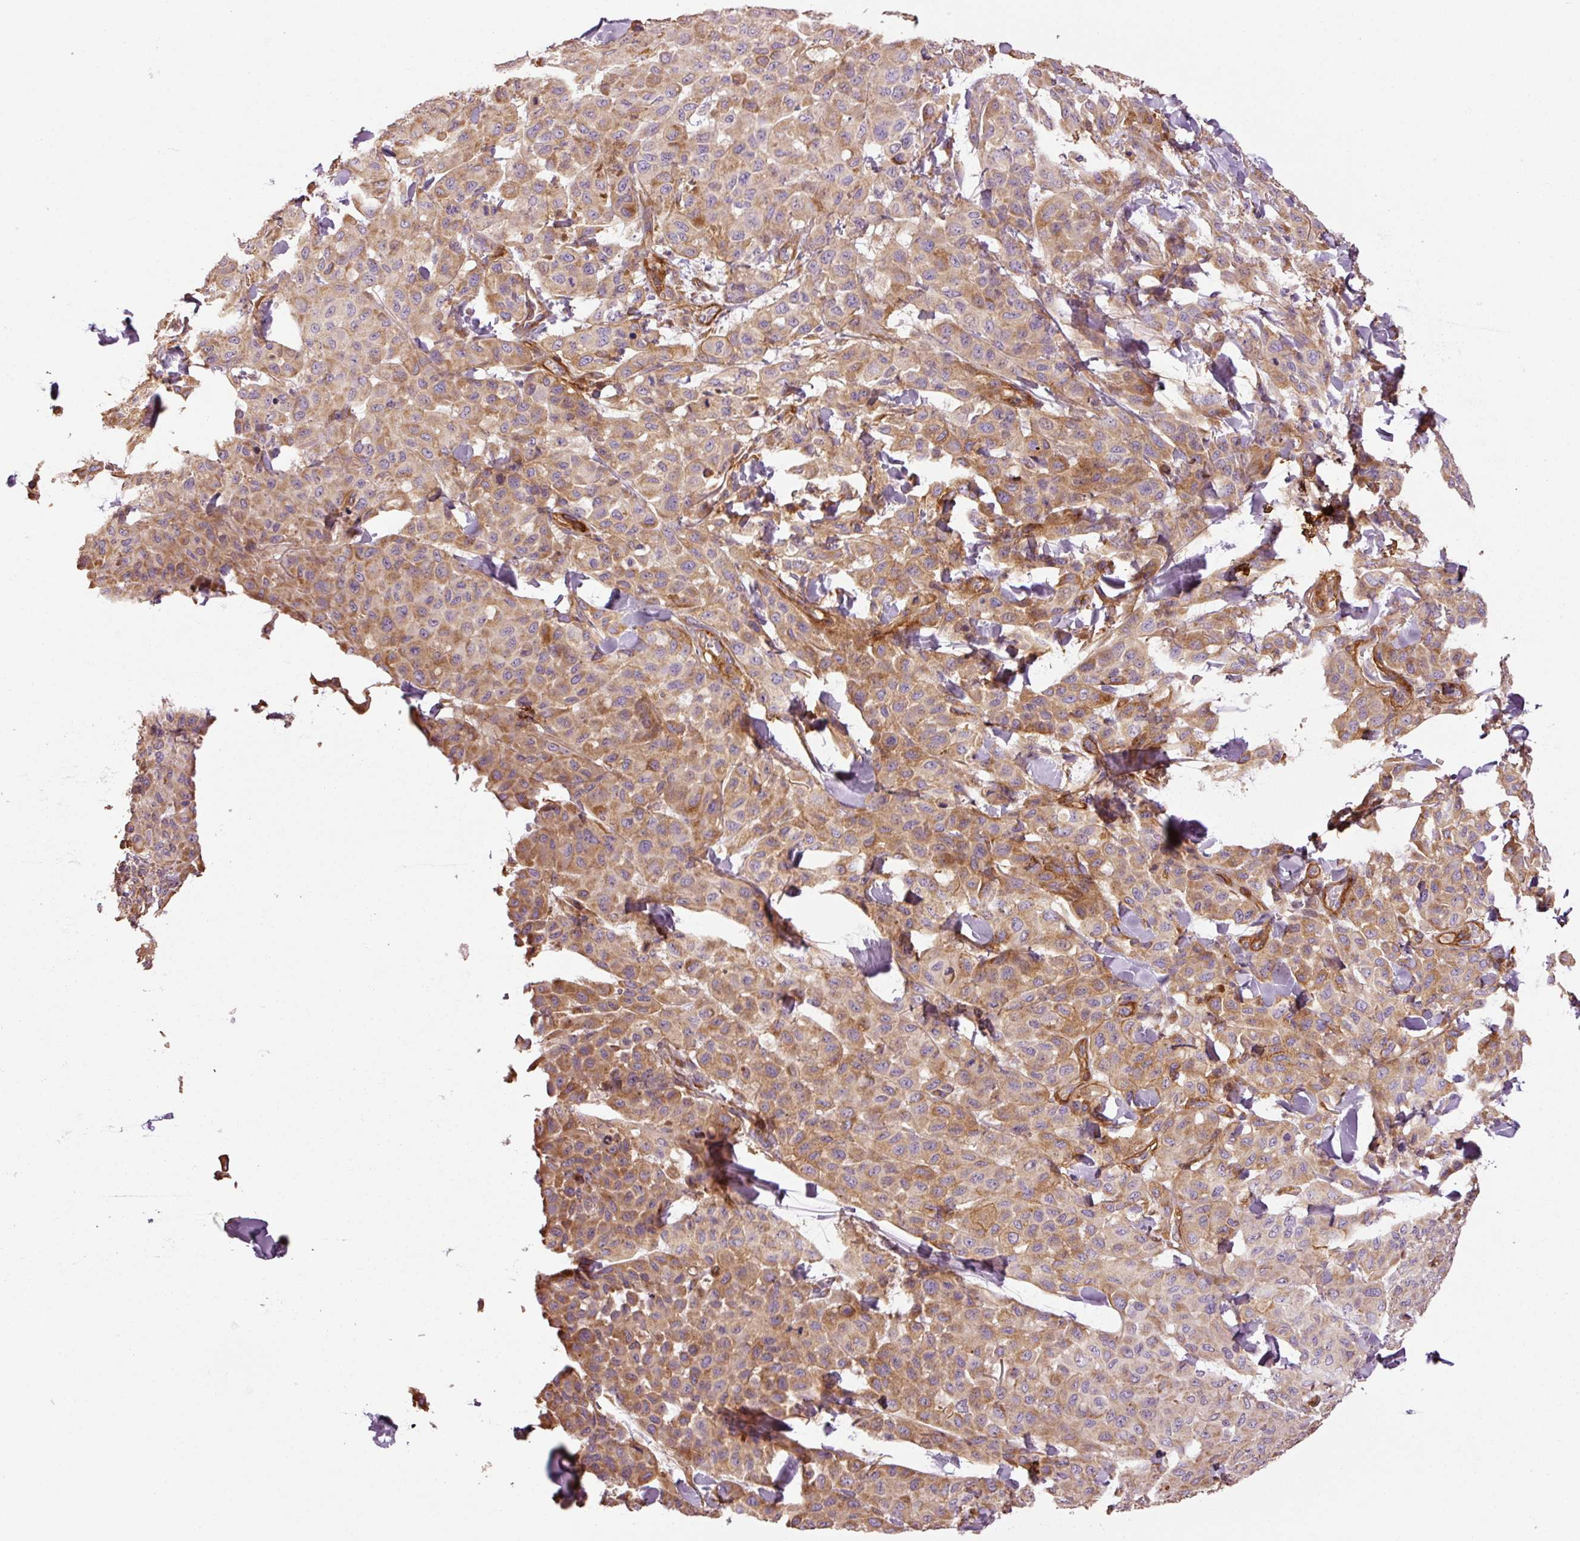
{"staining": {"intensity": "moderate", "quantity": ">75%", "location": "cytoplasmic/membranous"}, "tissue": "melanoma", "cell_type": "Tumor cells", "image_type": "cancer", "snomed": [{"axis": "morphology", "description": "Malignant melanoma, Metastatic site"}, {"axis": "topography", "description": "Skin"}], "caption": "Human malignant melanoma (metastatic site) stained with a brown dye demonstrates moderate cytoplasmic/membranous positive expression in about >75% of tumor cells.", "gene": "NID2", "patient": {"sex": "female", "age": 81}}